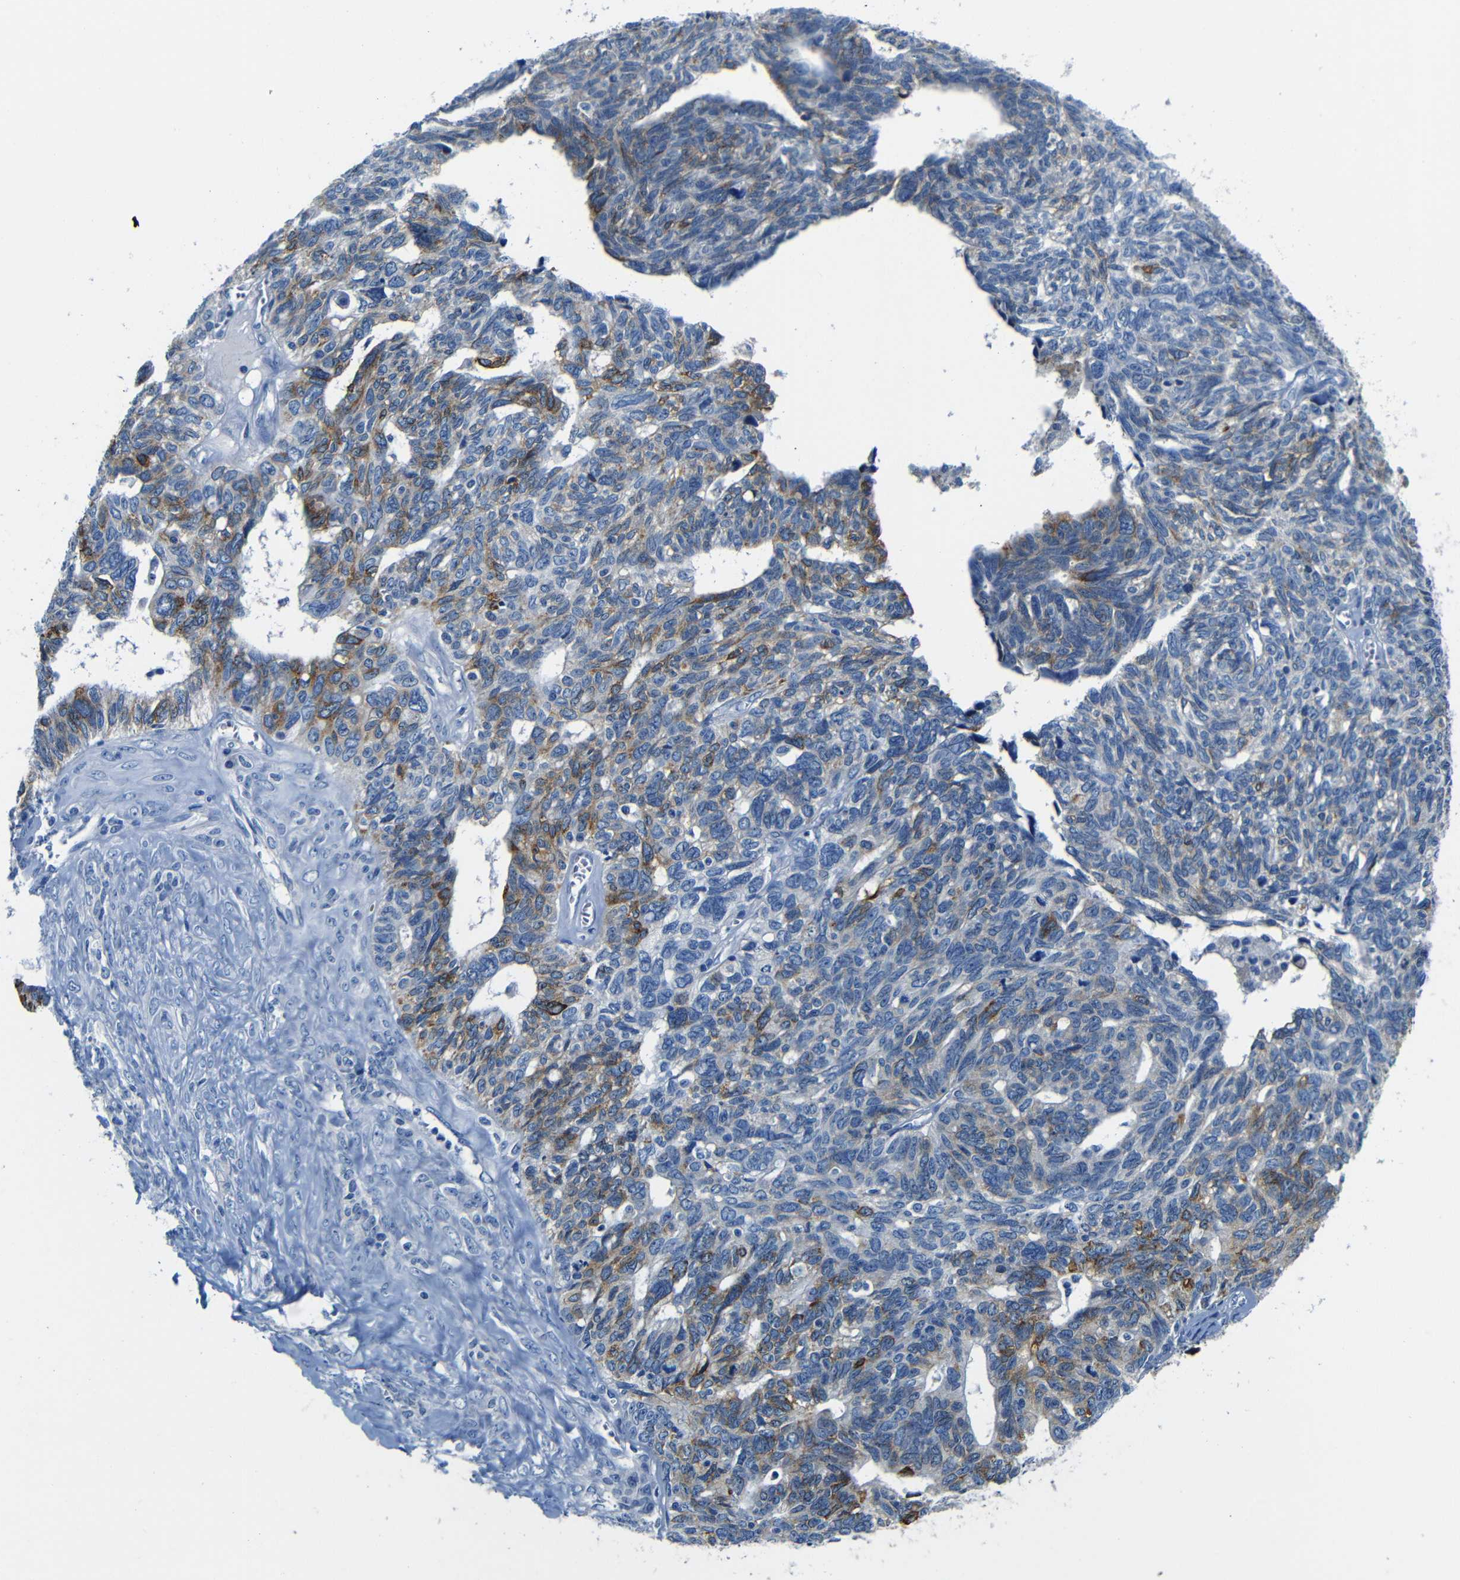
{"staining": {"intensity": "moderate", "quantity": "25%-75%", "location": "cytoplasmic/membranous"}, "tissue": "ovarian cancer", "cell_type": "Tumor cells", "image_type": "cancer", "snomed": [{"axis": "morphology", "description": "Cystadenocarcinoma, serous, NOS"}, {"axis": "topography", "description": "Ovary"}], "caption": "Immunohistochemistry (IHC) of ovarian serous cystadenocarcinoma reveals medium levels of moderate cytoplasmic/membranous expression in about 25%-75% of tumor cells.", "gene": "TNFAIP1", "patient": {"sex": "female", "age": 79}}